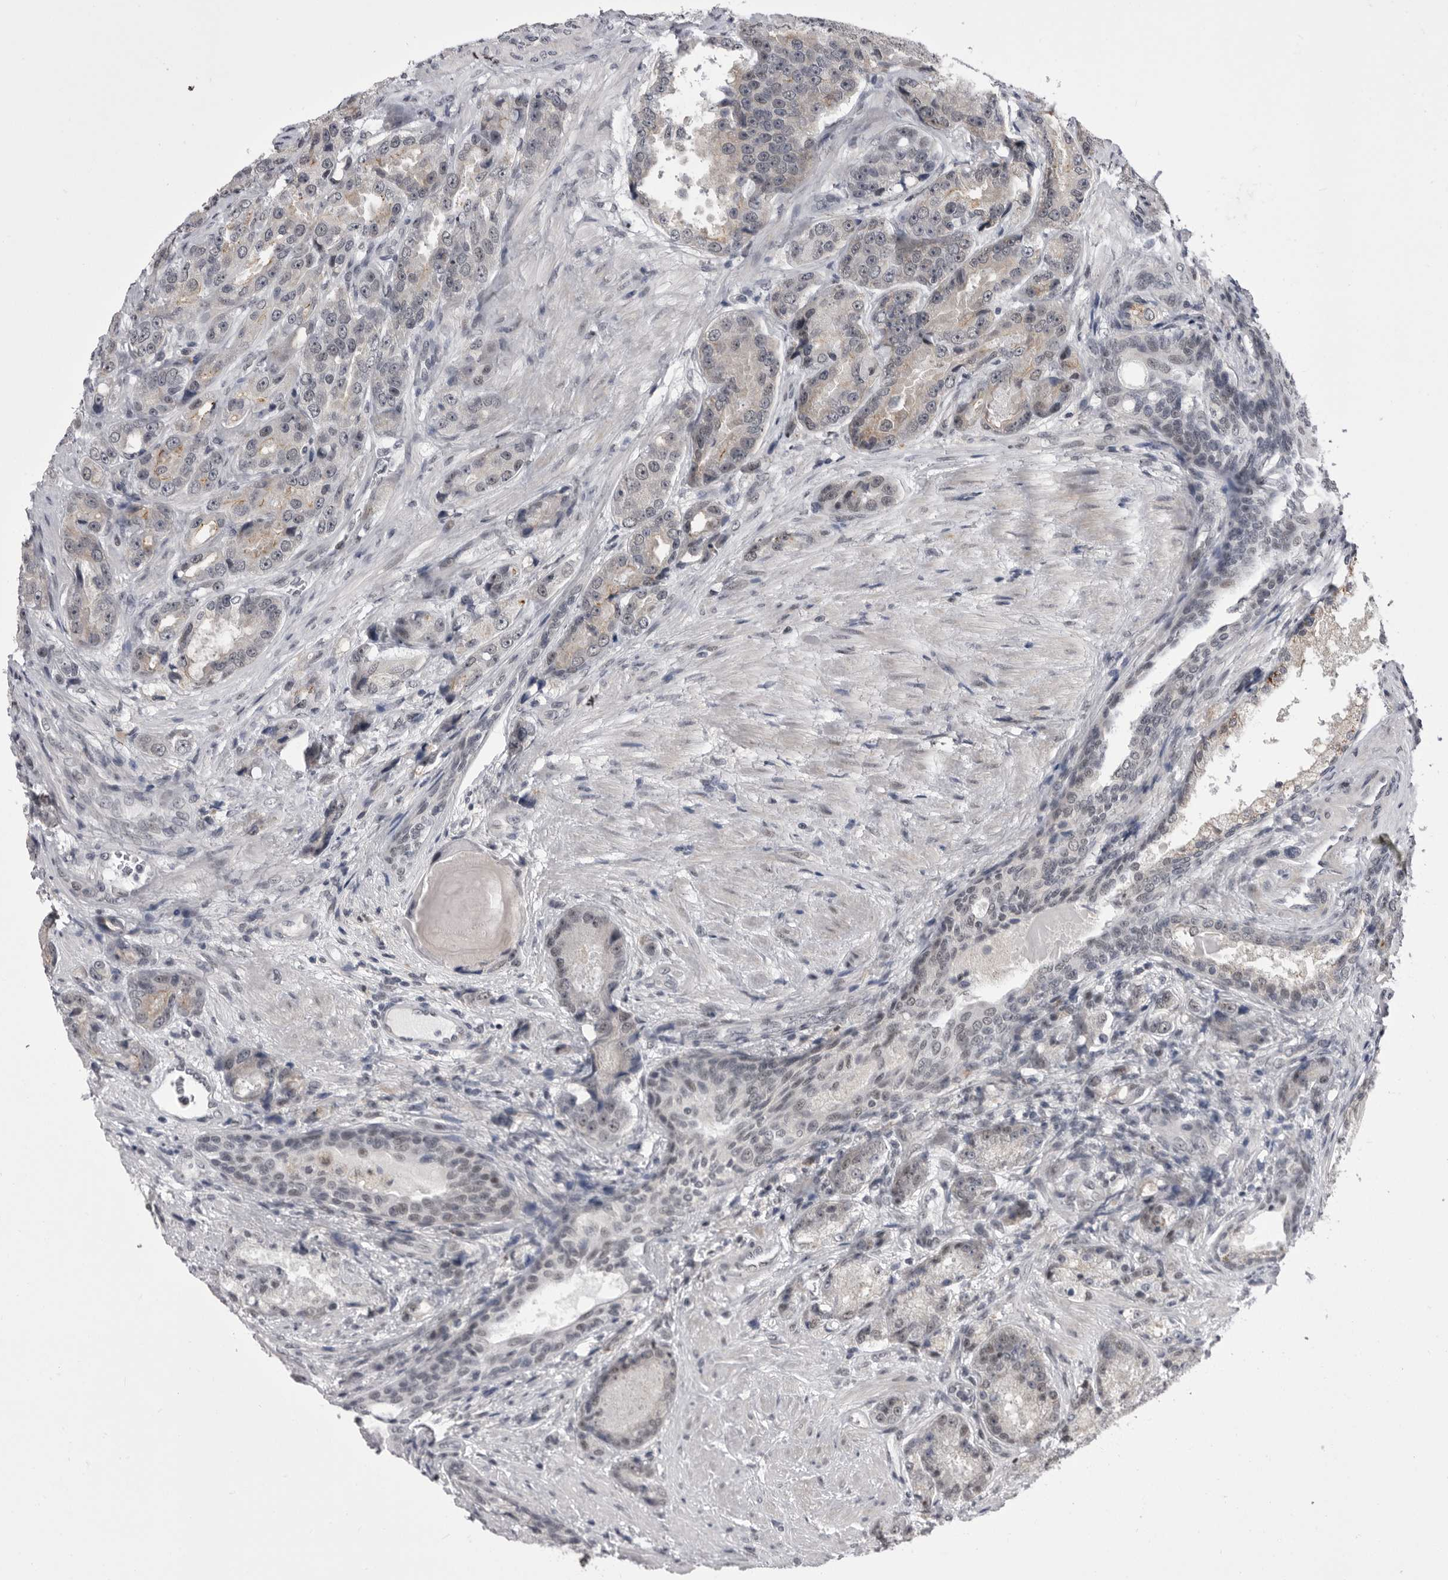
{"staining": {"intensity": "negative", "quantity": "none", "location": "none"}, "tissue": "prostate cancer", "cell_type": "Tumor cells", "image_type": "cancer", "snomed": [{"axis": "morphology", "description": "Adenocarcinoma, High grade"}, {"axis": "topography", "description": "Prostate"}], "caption": "The image demonstrates no staining of tumor cells in prostate adenocarcinoma (high-grade).", "gene": "PRPF3", "patient": {"sex": "male", "age": 60}}